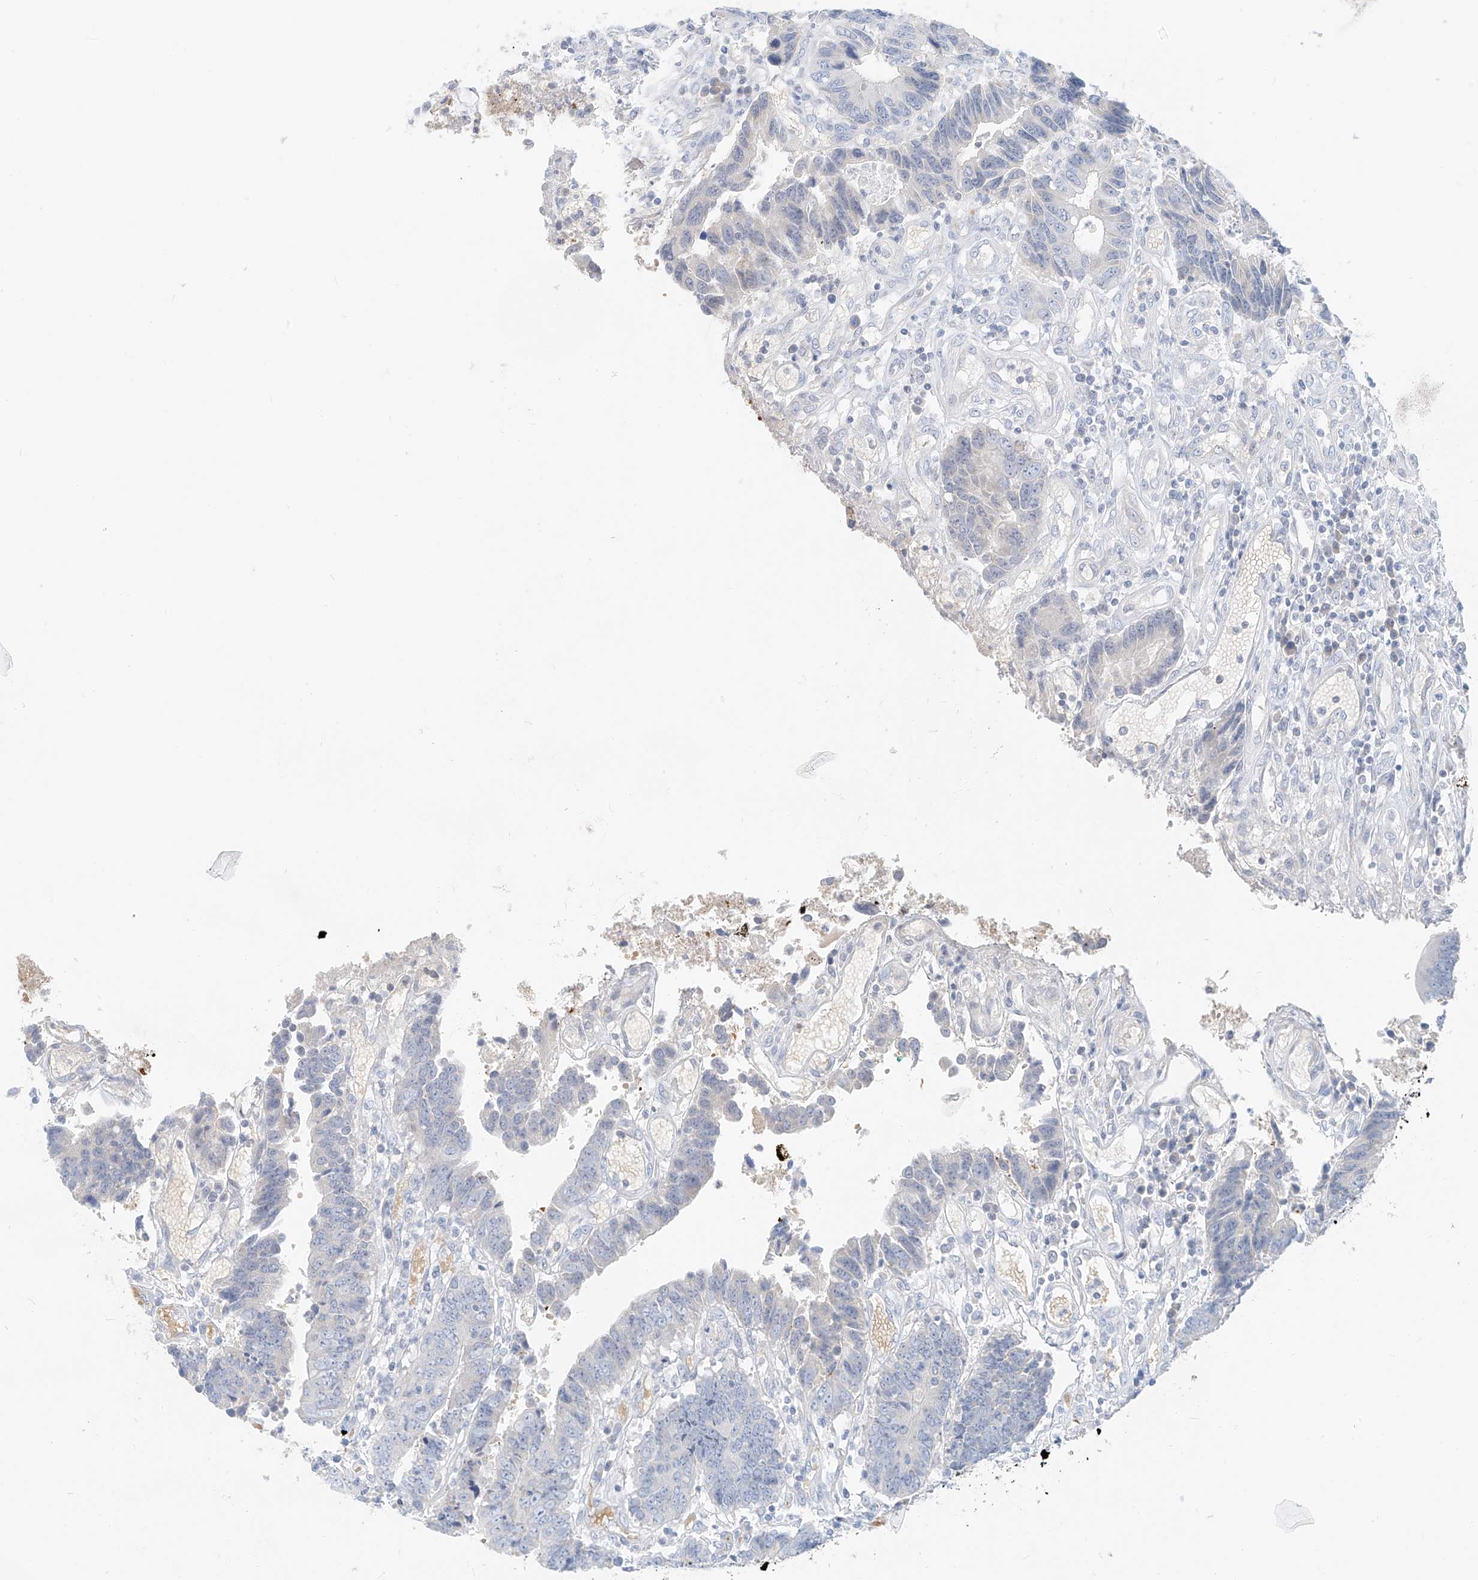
{"staining": {"intensity": "negative", "quantity": "none", "location": "none"}, "tissue": "colorectal cancer", "cell_type": "Tumor cells", "image_type": "cancer", "snomed": [{"axis": "morphology", "description": "Adenocarcinoma, NOS"}, {"axis": "topography", "description": "Rectum"}], "caption": "DAB immunohistochemical staining of colorectal cancer (adenocarcinoma) demonstrates no significant staining in tumor cells. (Brightfield microscopy of DAB (3,3'-diaminobenzidine) immunohistochemistry (IHC) at high magnification).", "gene": "PGC", "patient": {"sex": "male", "age": 84}}